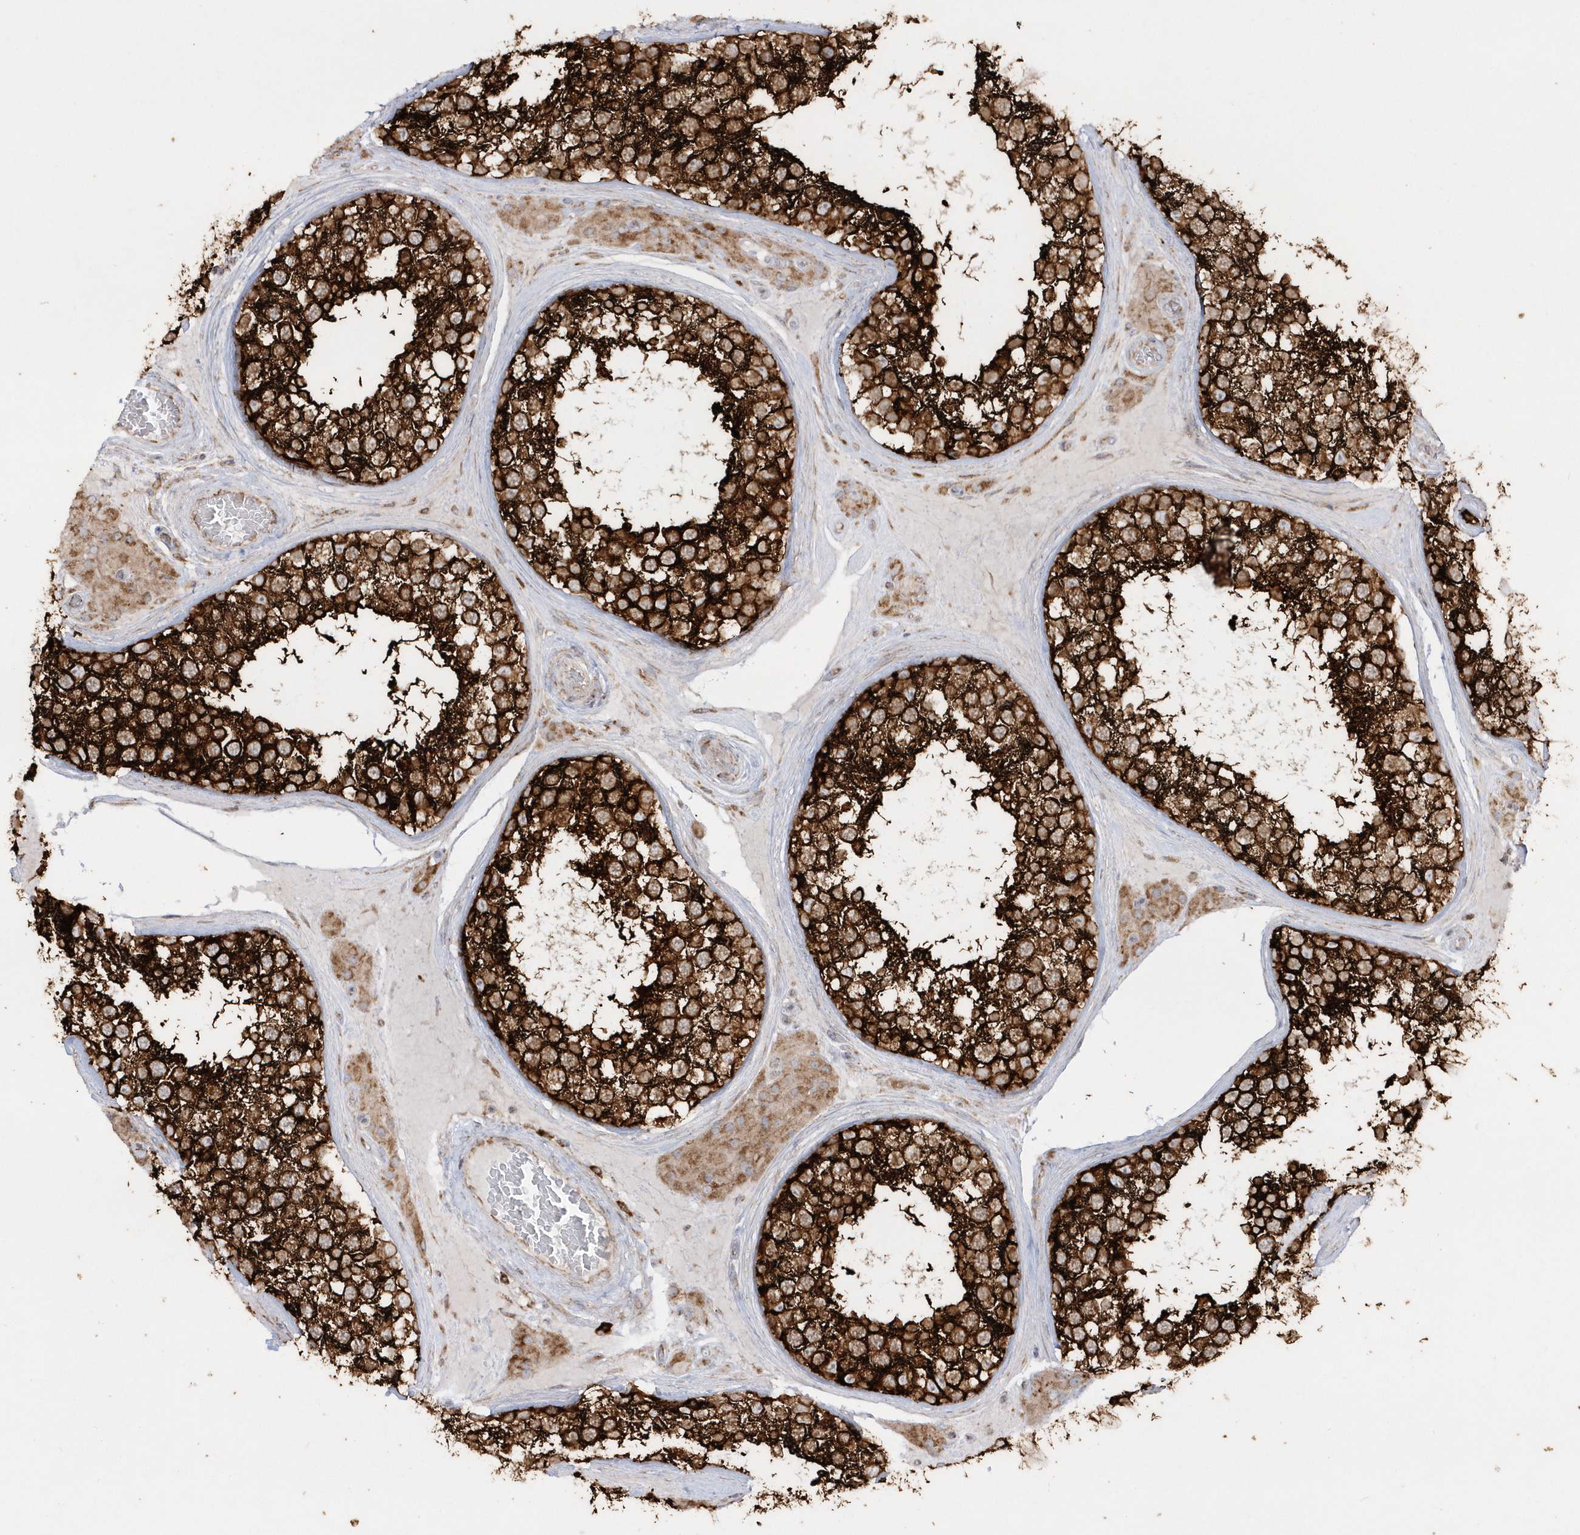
{"staining": {"intensity": "strong", "quantity": ">75%", "location": "cytoplasmic/membranous"}, "tissue": "testis", "cell_type": "Cells in seminiferous ducts", "image_type": "normal", "snomed": [{"axis": "morphology", "description": "Normal tissue, NOS"}, {"axis": "topography", "description": "Testis"}], "caption": "Immunohistochemistry (IHC) image of normal human testis stained for a protein (brown), which reveals high levels of strong cytoplasmic/membranous expression in about >75% of cells in seminiferous ducts.", "gene": "SH3BP2", "patient": {"sex": "male", "age": 46}}